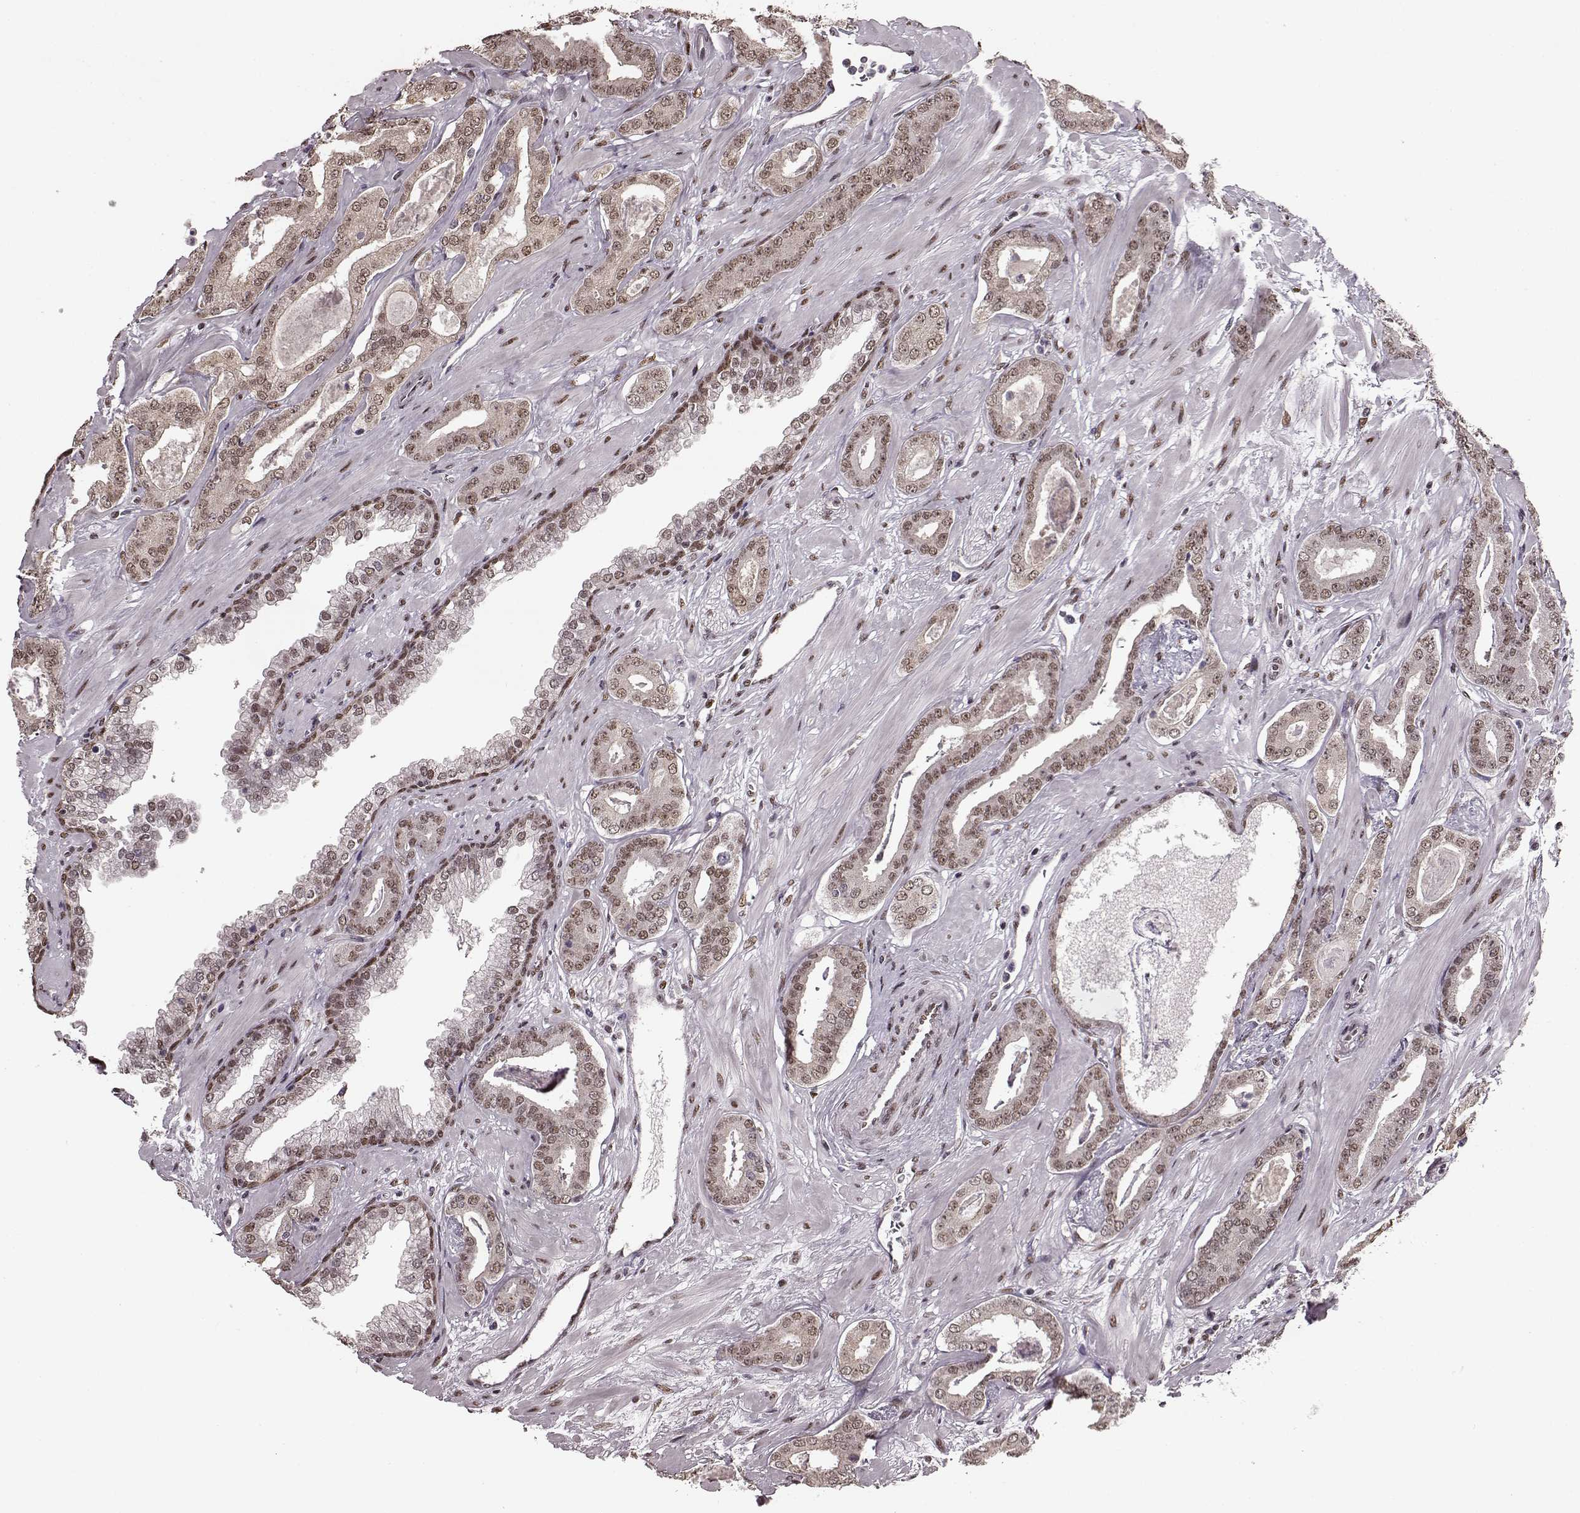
{"staining": {"intensity": "weak", "quantity": ">75%", "location": "nuclear"}, "tissue": "prostate cancer", "cell_type": "Tumor cells", "image_type": "cancer", "snomed": [{"axis": "morphology", "description": "Adenocarcinoma, Low grade"}, {"axis": "topography", "description": "Prostate"}], "caption": "This photomicrograph shows immunohistochemistry staining of human prostate cancer (adenocarcinoma (low-grade)), with low weak nuclear positivity in about >75% of tumor cells.", "gene": "FTO", "patient": {"sex": "male", "age": 61}}